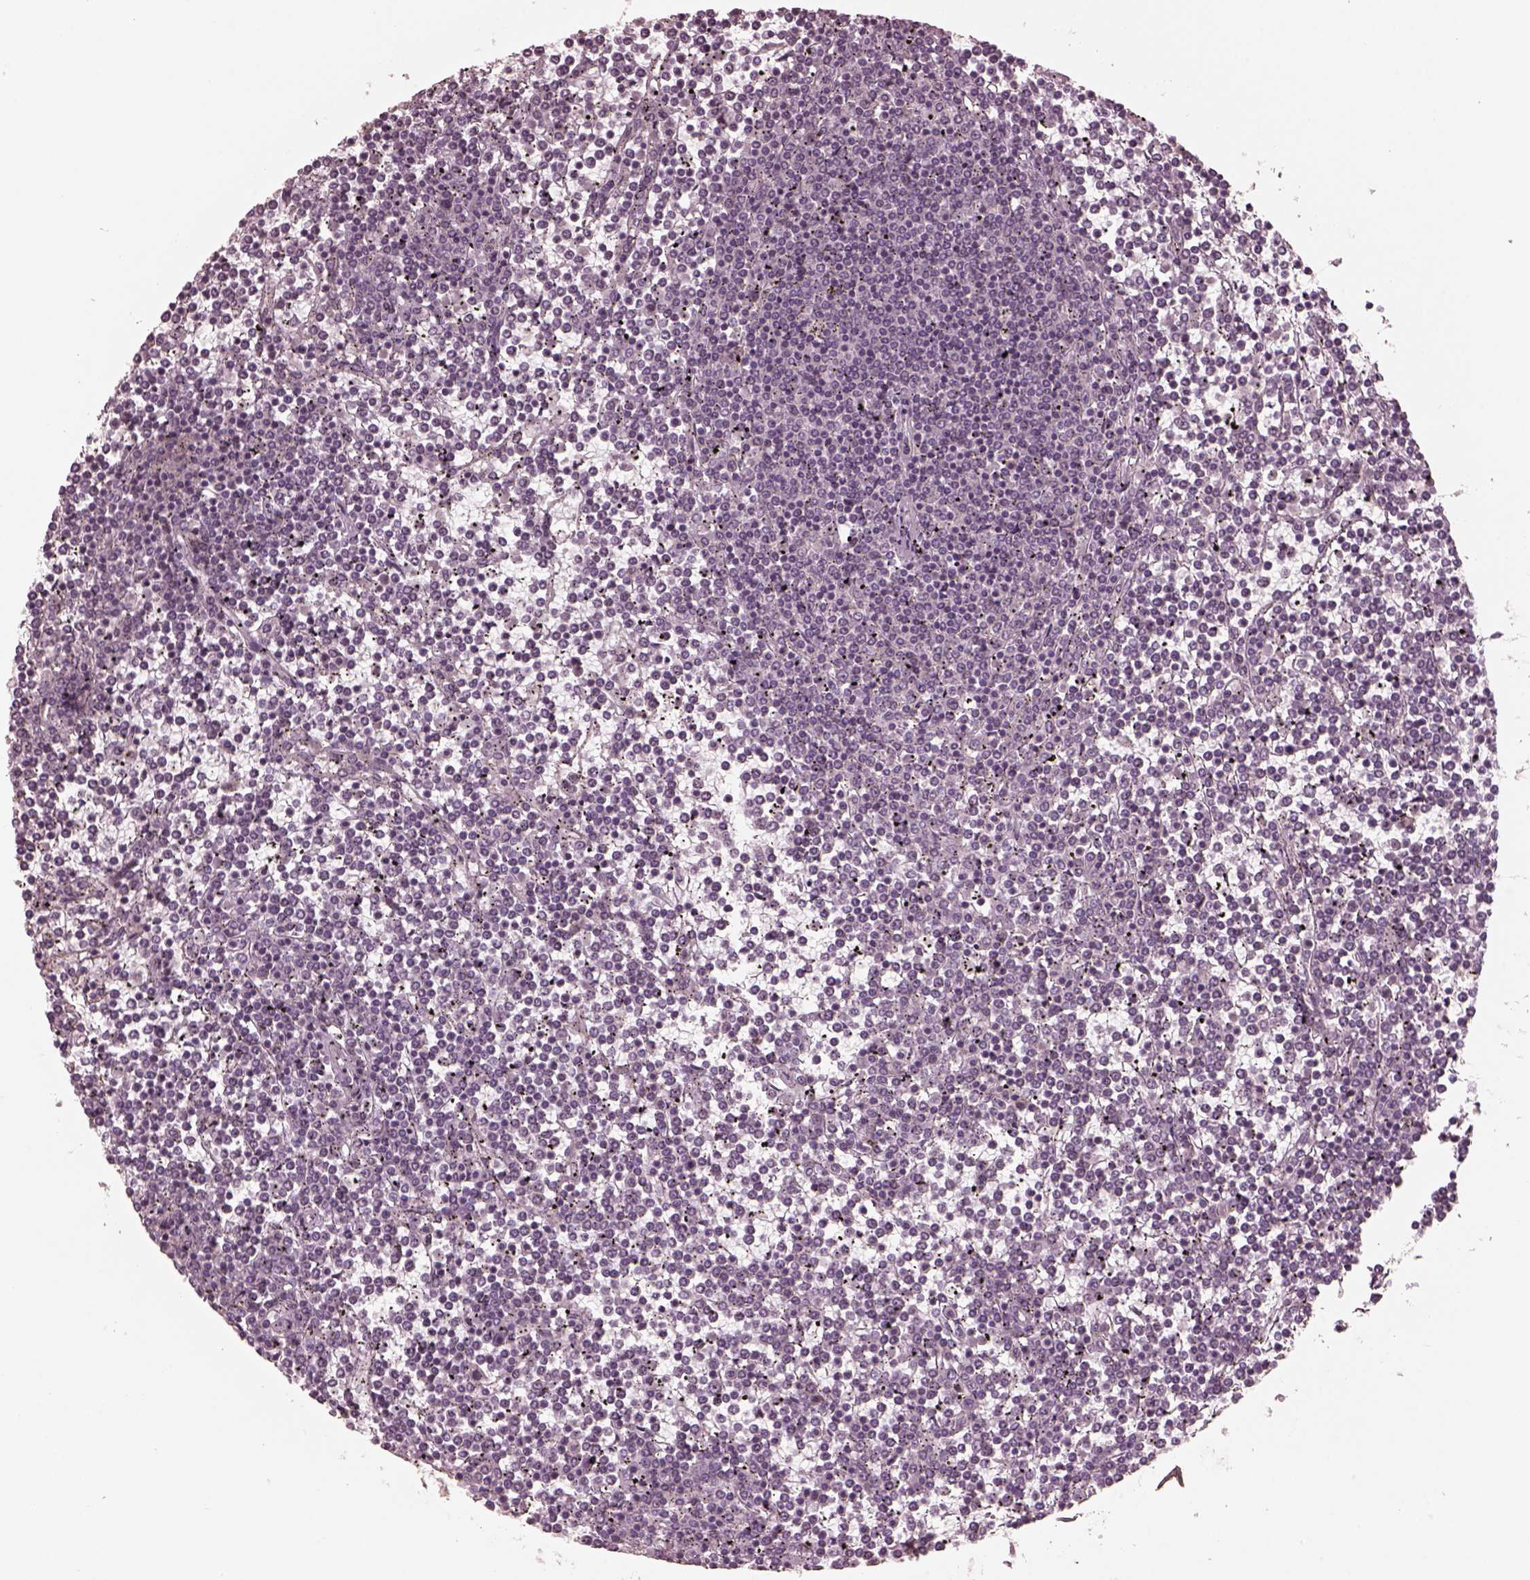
{"staining": {"intensity": "negative", "quantity": "none", "location": "none"}, "tissue": "lymphoma", "cell_type": "Tumor cells", "image_type": "cancer", "snomed": [{"axis": "morphology", "description": "Malignant lymphoma, non-Hodgkin's type, Low grade"}, {"axis": "topography", "description": "Spleen"}], "caption": "The micrograph shows no staining of tumor cells in low-grade malignant lymphoma, non-Hodgkin's type.", "gene": "RGS7", "patient": {"sex": "female", "age": 19}}